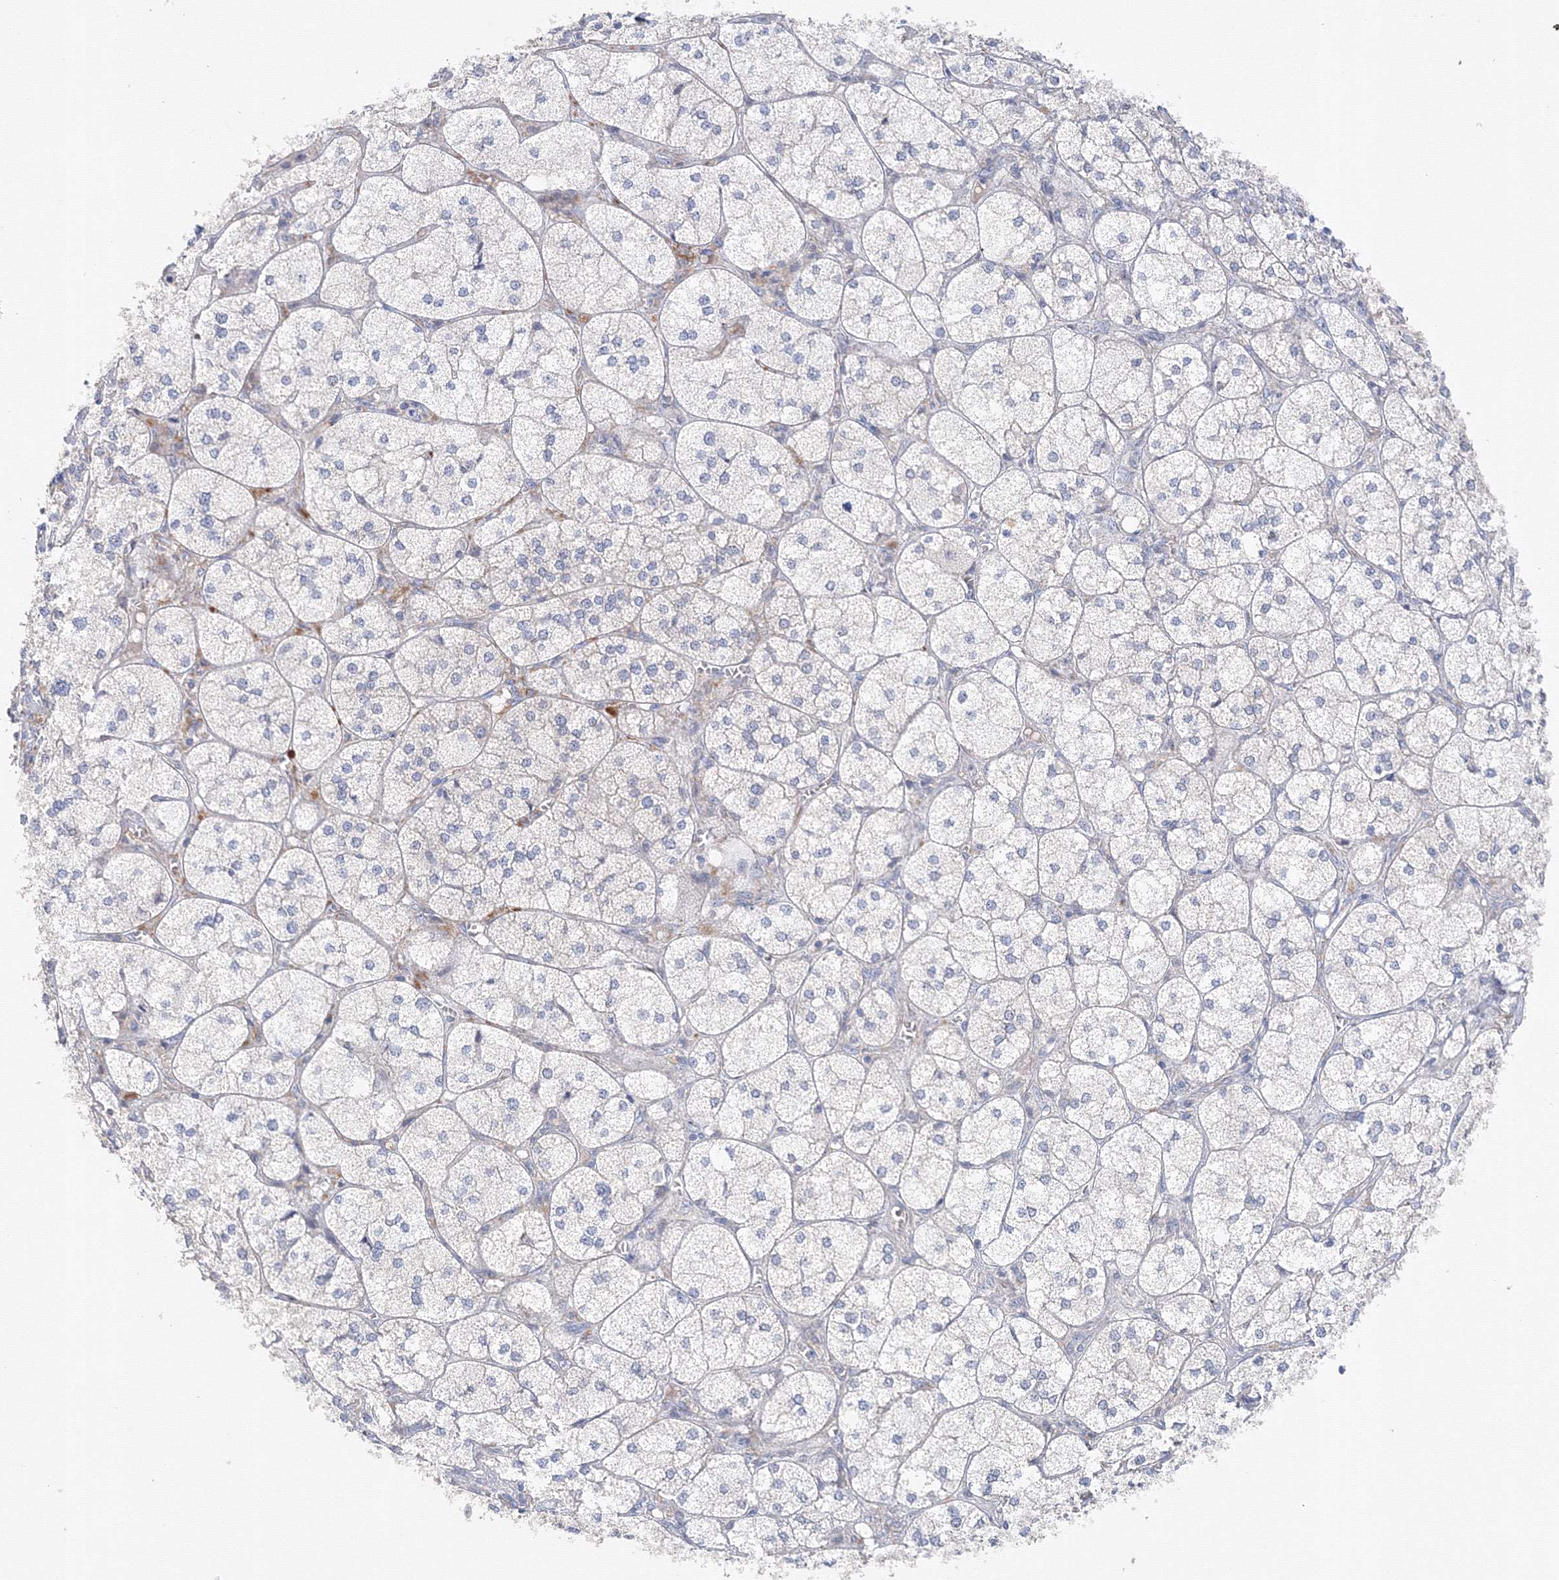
{"staining": {"intensity": "weak", "quantity": "<25%", "location": "cytoplasmic/membranous"}, "tissue": "adrenal gland", "cell_type": "Glandular cells", "image_type": "normal", "snomed": [{"axis": "morphology", "description": "Normal tissue, NOS"}, {"axis": "topography", "description": "Adrenal gland"}], "caption": "Unremarkable adrenal gland was stained to show a protein in brown. There is no significant positivity in glandular cells. (DAB (3,3'-diaminobenzidine) immunohistochemistry, high magnification).", "gene": "DIS3L2", "patient": {"sex": "female", "age": 61}}